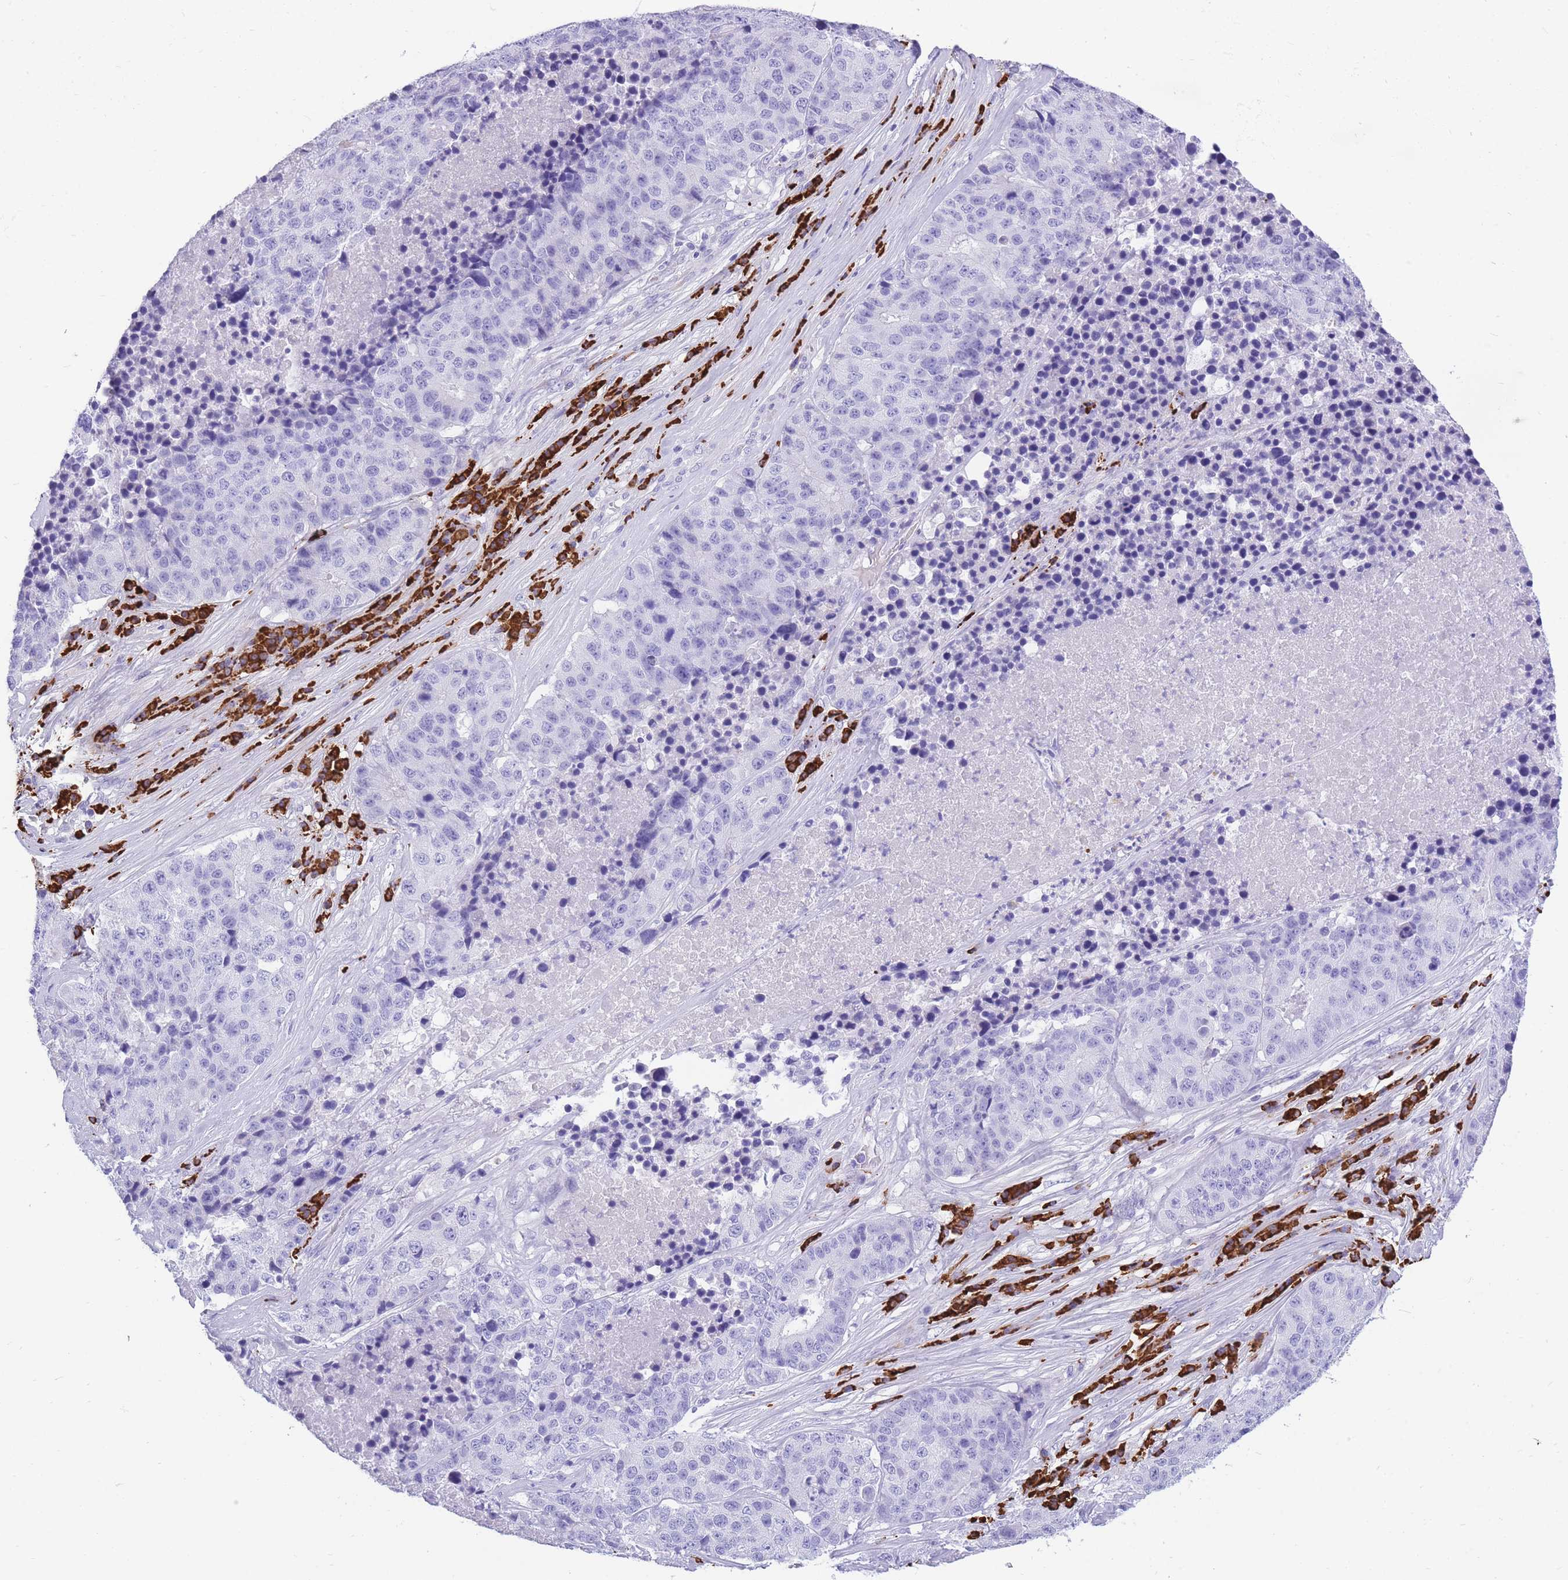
{"staining": {"intensity": "negative", "quantity": "none", "location": "none"}, "tissue": "stomach cancer", "cell_type": "Tumor cells", "image_type": "cancer", "snomed": [{"axis": "morphology", "description": "Adenocarcinoma, NOS"}, {"axis": "topography", "description": "Stomach"}], "caption": "The photomicrograph displays no significant staining in tumor cells of stomach cancer (adenocarcinoma).", "gene": "ZFP62", "patient": {"sex": "male", "age": 71}}